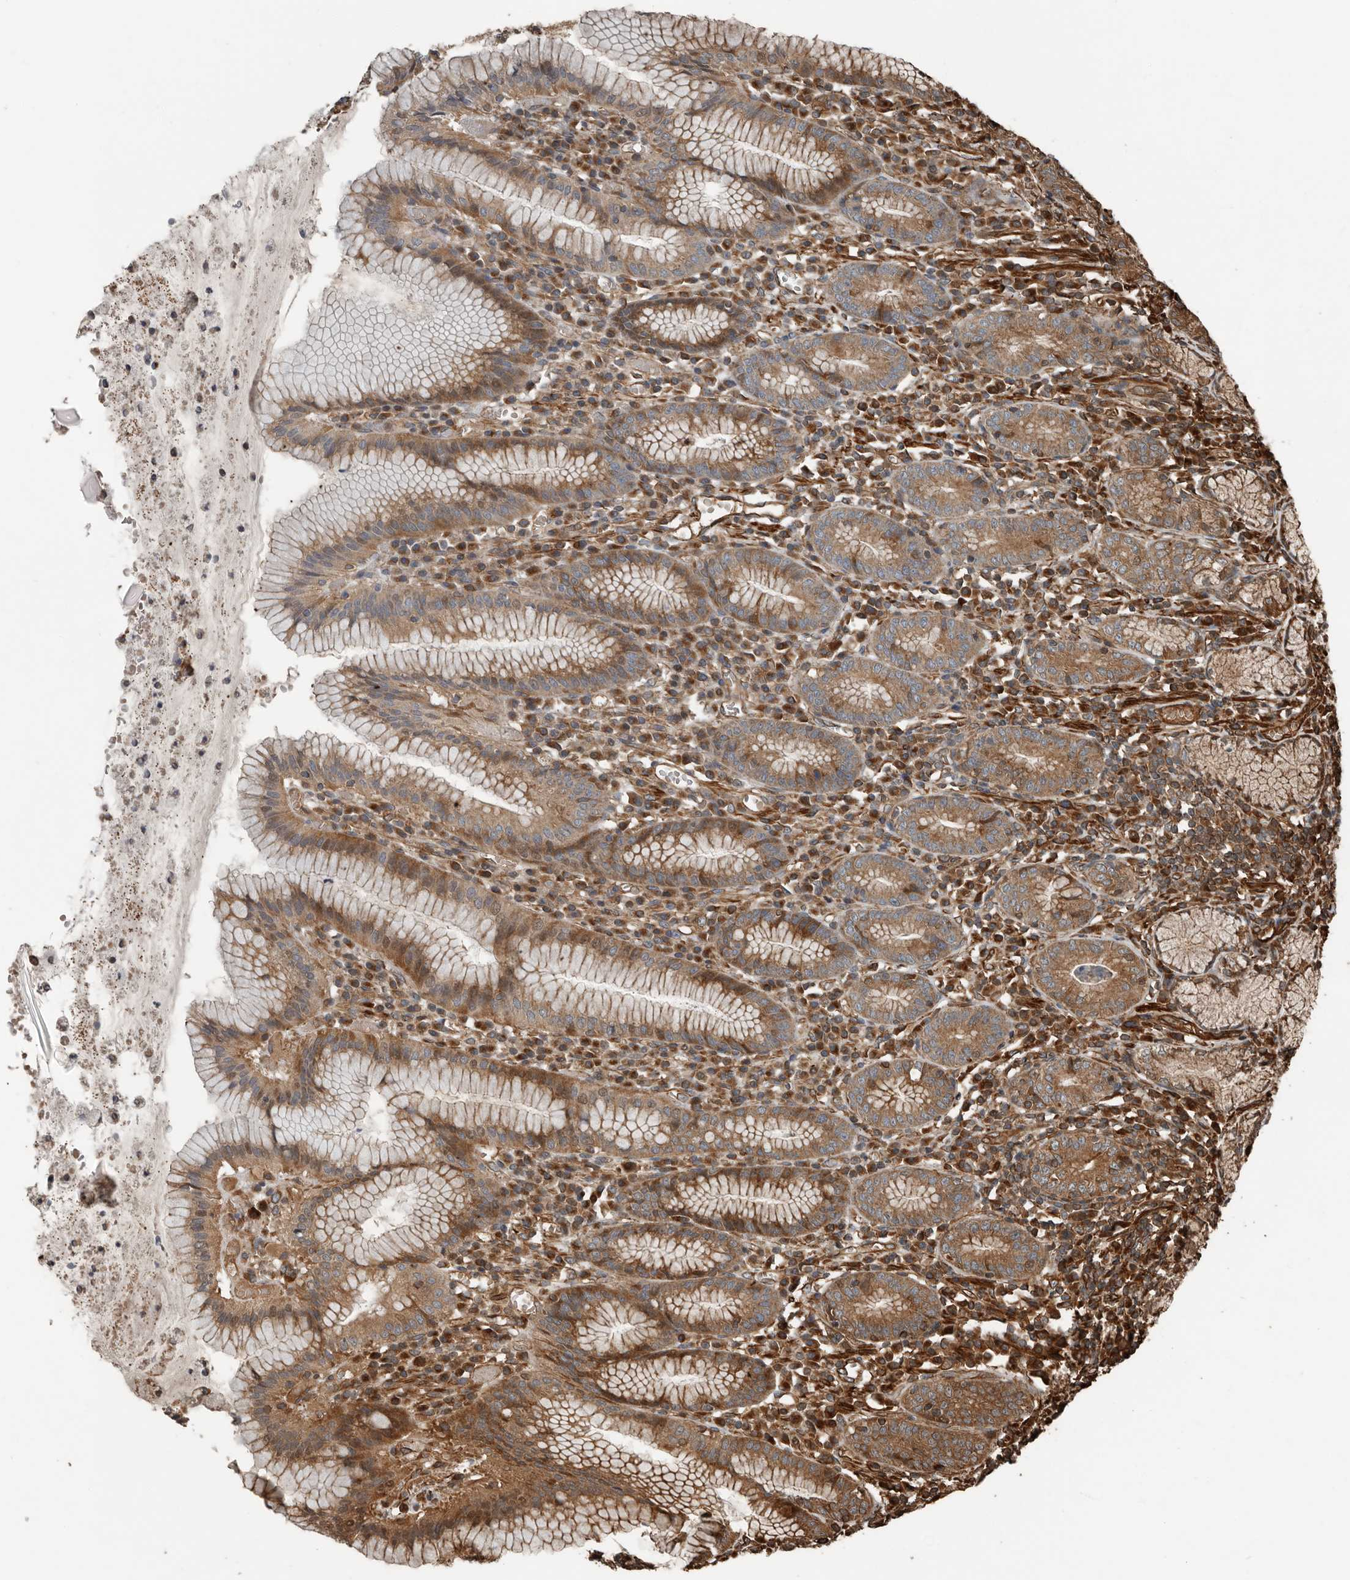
{"staining": {"intensity": "moderate", "quantity": ">75%", "location": "cytoplasmic/membranous"}, "tissue": "stomach", "cell_type": "Glandular cells", "image_type": "normal", "snomed": [{"axis": "morphology", "description": "Normal tissue, NOS"}, {"axis": "topography", "description": "Stomach"}], "caption": "This image displays immunohistochemistry (IHC) staining of benign stomach, with medium moderate cytoplasmic/membranous staining in about >75% of glandular cells.", "gene": "YOD1", "patient": {"sex": "male", "age": 55}}